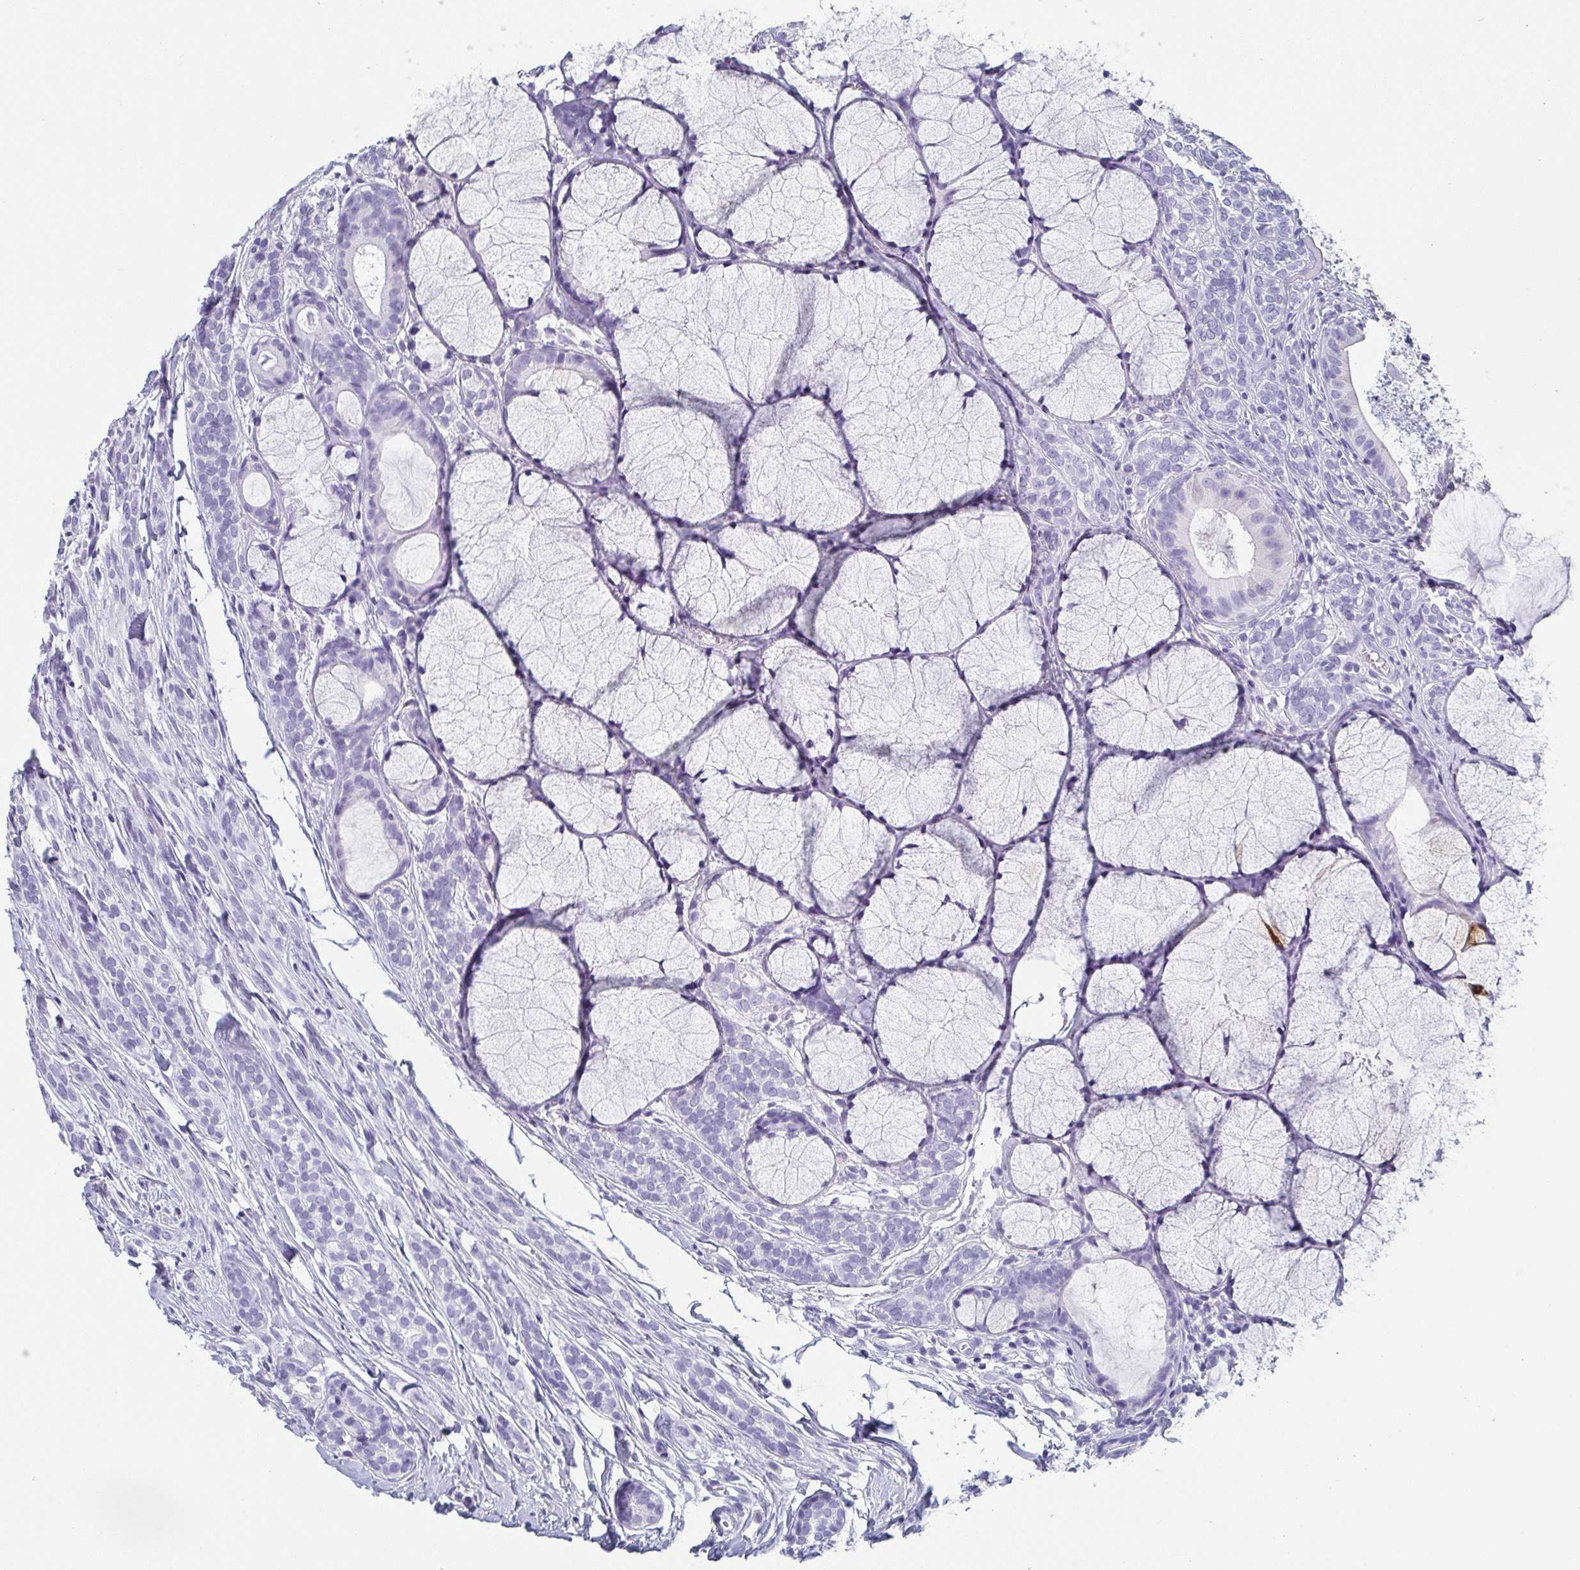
{"staining": {"intensity": "negative", "quantity": "none", "location": "none"}, "tissue": "head and neck cancer", "cell_type": "Tumor cells", "image_type": "cancer", "snomed": [{"axis": "morphology", "description": "Adenocarcinoma, NOS"}, {"axis": "topography", "description": "Head-Neck"}], "caption": "An image of human head and neck cancer (adenocarcinoma) is negative for staining in tumor cells.", "gene": "ITLN1", "patient": {"sex": "female", "age": 57}}